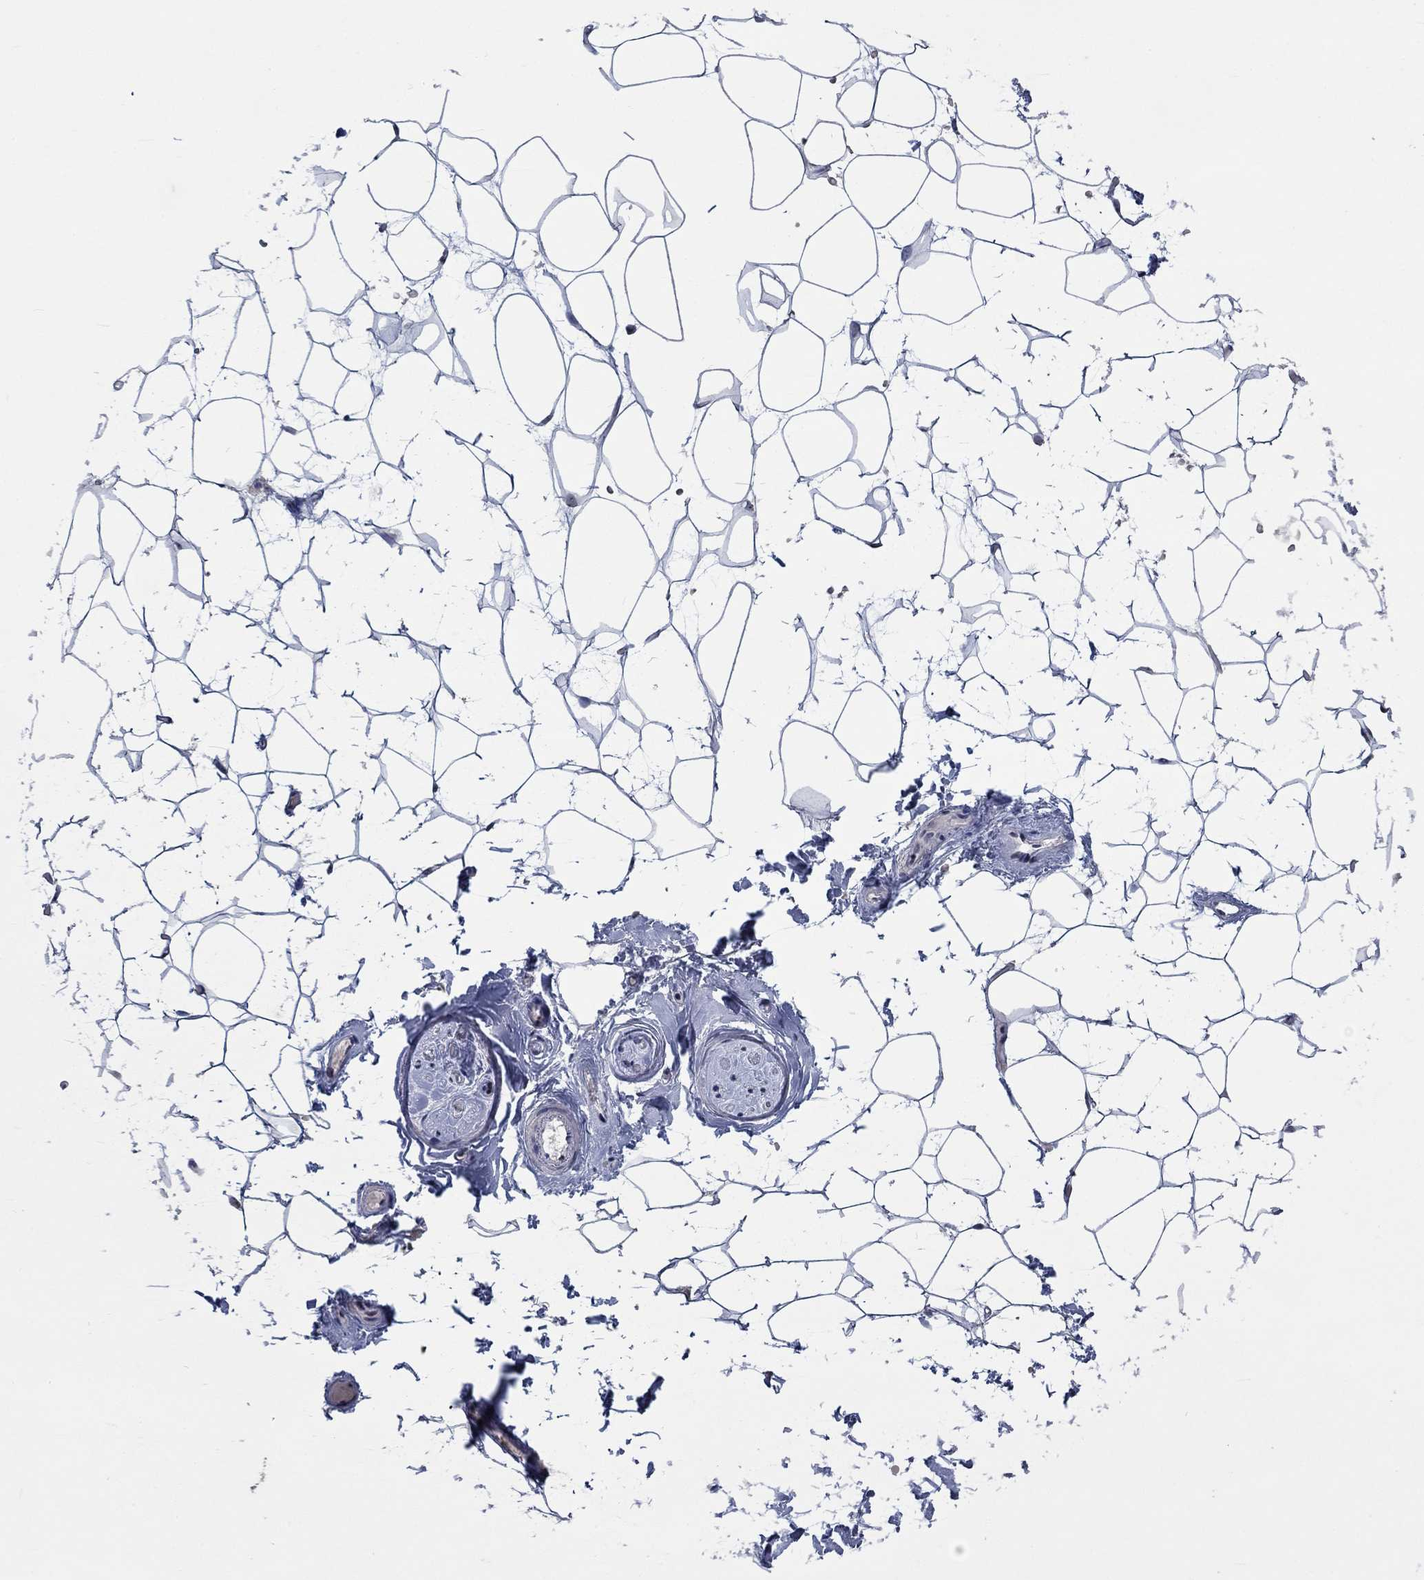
{"staining": {"intensity": "negative", "quantity": "none", "location": "none"}, "tissue": "adipose tissue", "cell_type": "Adipocytes", "image_type": "normal", "snomed": [{"axis": "morphology", "description": "Normal tissue, NOS"}, {"axis": "topography", "description": "Skin"}, {"axis": "topography", "description": "Peripheral nerve tissue"}], "caption": "The image reveals no significant positivity in adipocytes of adipose tissue. (Brightfield microscopy of DAB IHC at high magnification).", "gene": "HTN1", "patient": {"sex": "female", "age": 56}}